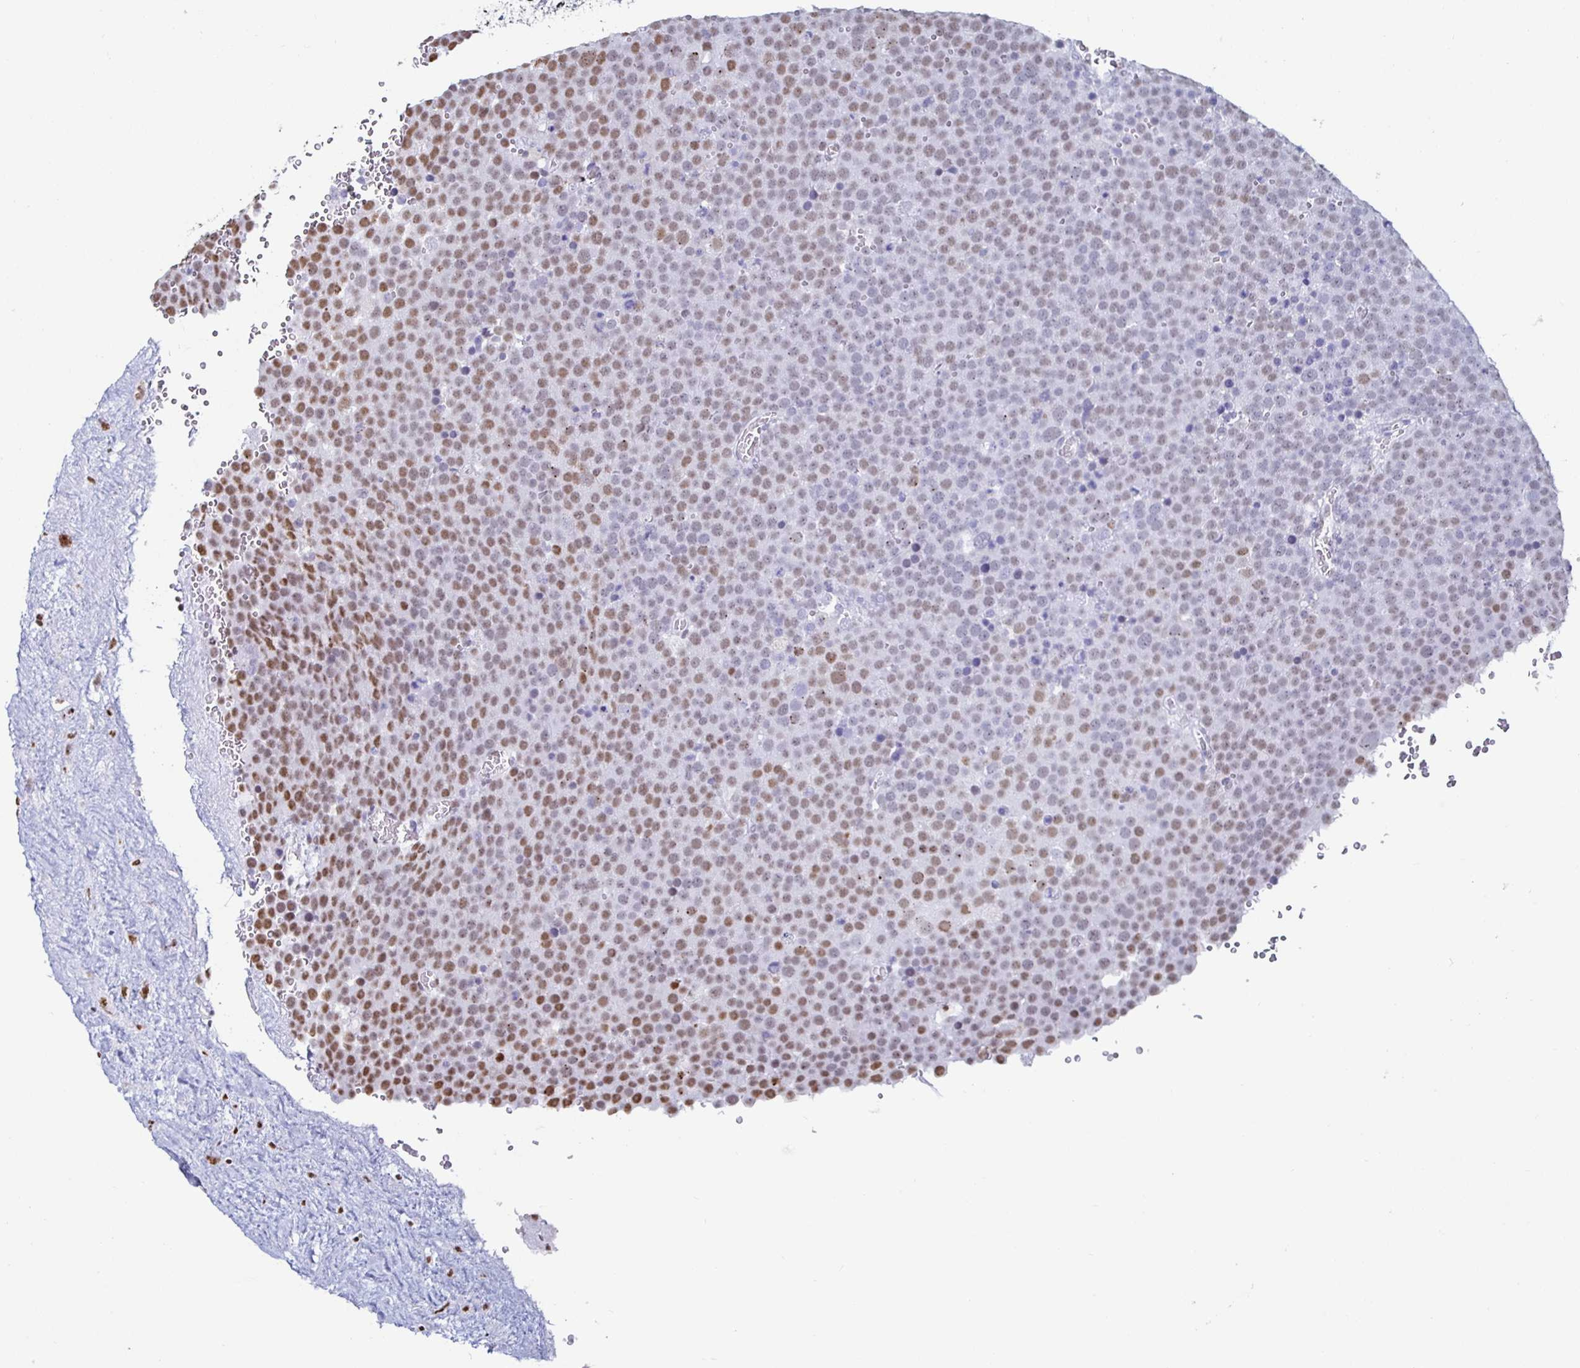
{"staining": {"intensity": "moderate", "quantity": "25%-75%", "location": "nuclear"}, "tissue": "testis cancer", "cell_type": "Tumor cells", "image_type": "cancer", "snomed": [{"axis": "morphology", "description": "Seminoma, NOS"}, {"axis": "topography", "description": "Testis"}], "caption": "This micrograph displays immunohistochemistry staining of human testis cancer, with medium moderate nuclear expression in approximately 25%-75% of tumor cells.", "gene": "DDX39B", "patient": {"sex": "male", "age": 71}}